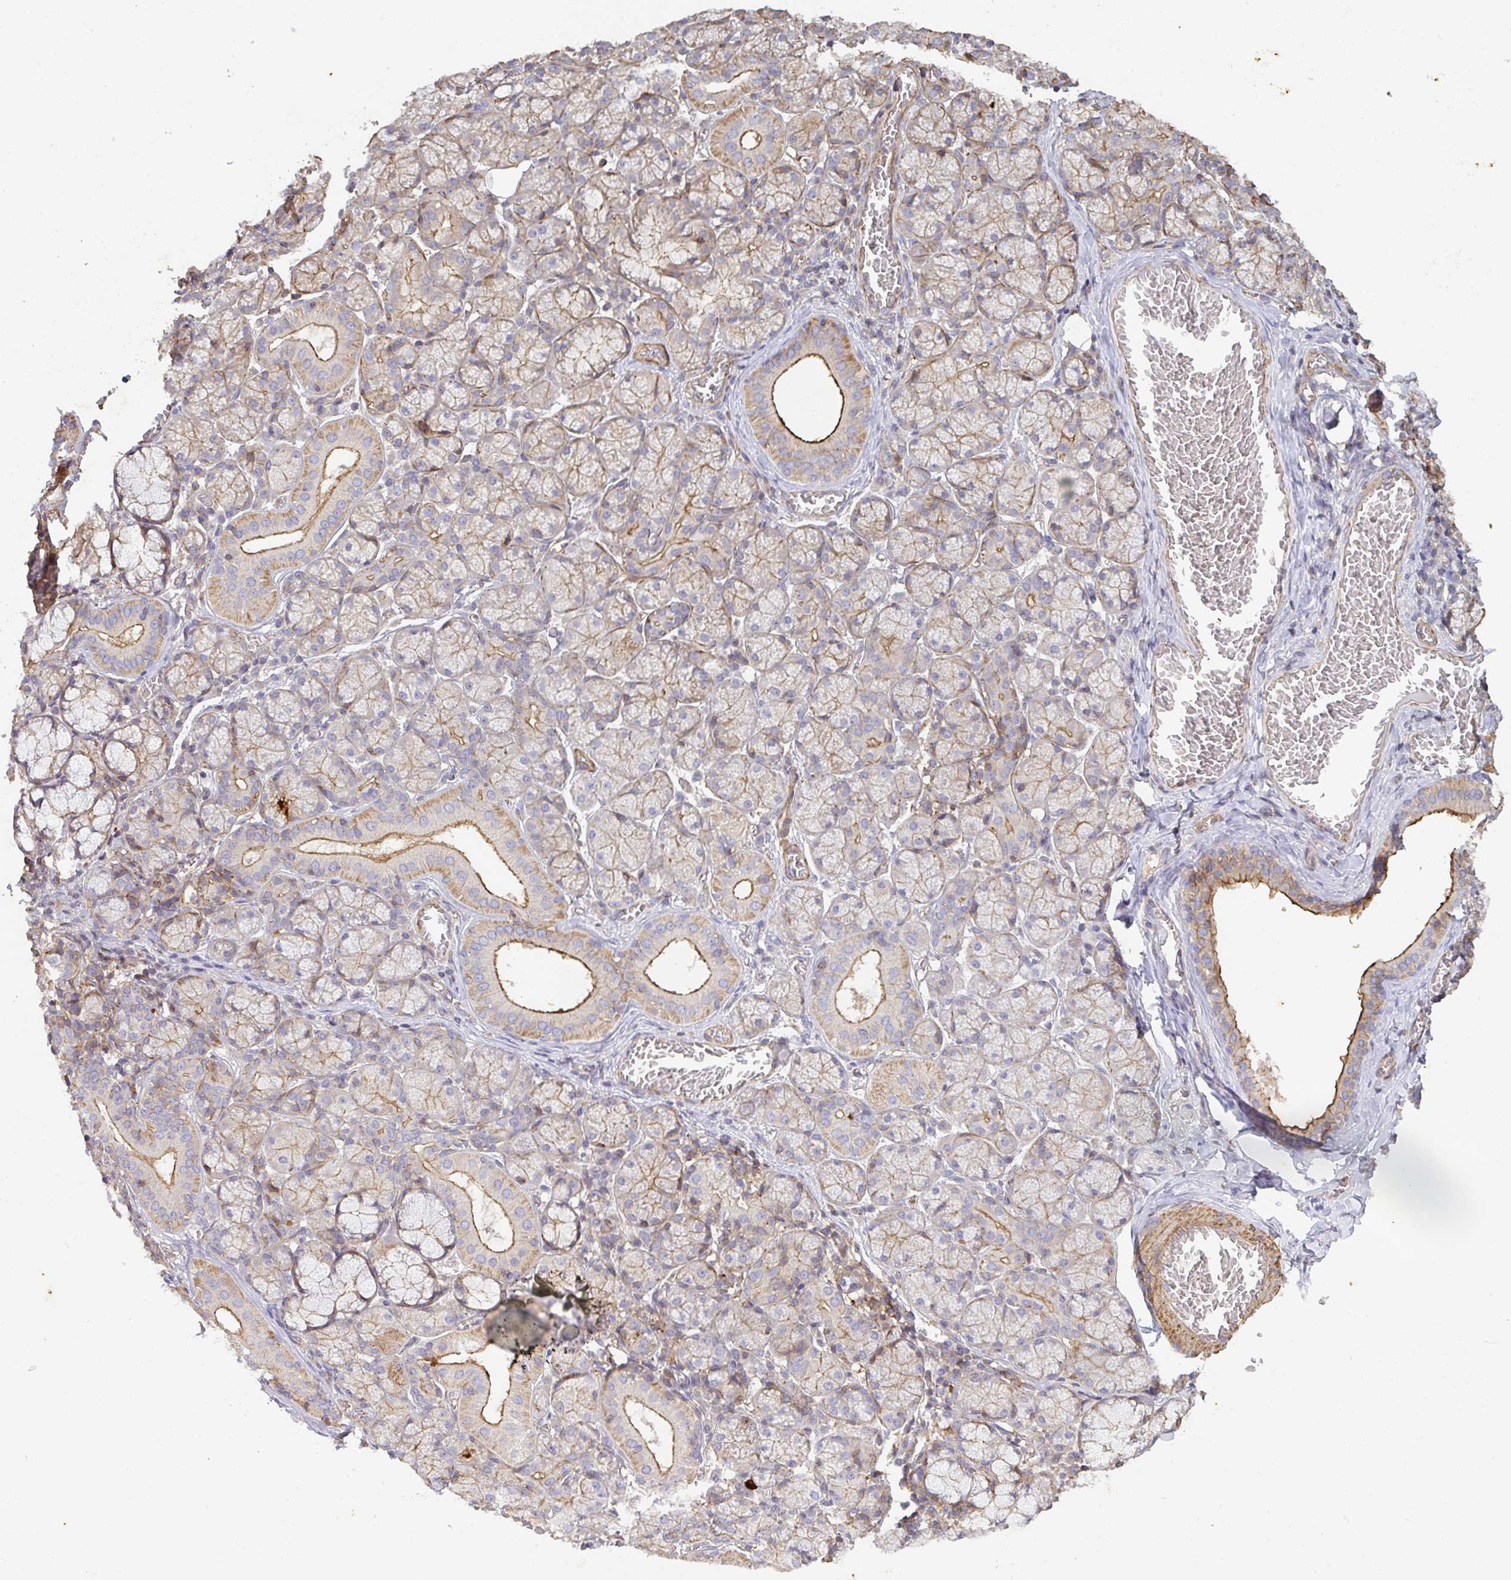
{"staining": {"intensity": "strong", "quantity": "25%-75%", "location": "cytoplasmic/membranous"}, "tissue": "salivary gland", "cell_type": "Glandular cells", "image_type": "normal", "snomed": [{"axis": "morphology", "description": "Normal tissue, NOS"}, {"axis": "topography", "description": "Salivary gland"}], "caption": "This is a histology image of immunohistochemistry staining of benign salivary gland, which shows strong expression in the cytoplasmic/membranous of glandular cells.", "gene": "TNMD", "patient": {"sex": "female", "age": 24}}